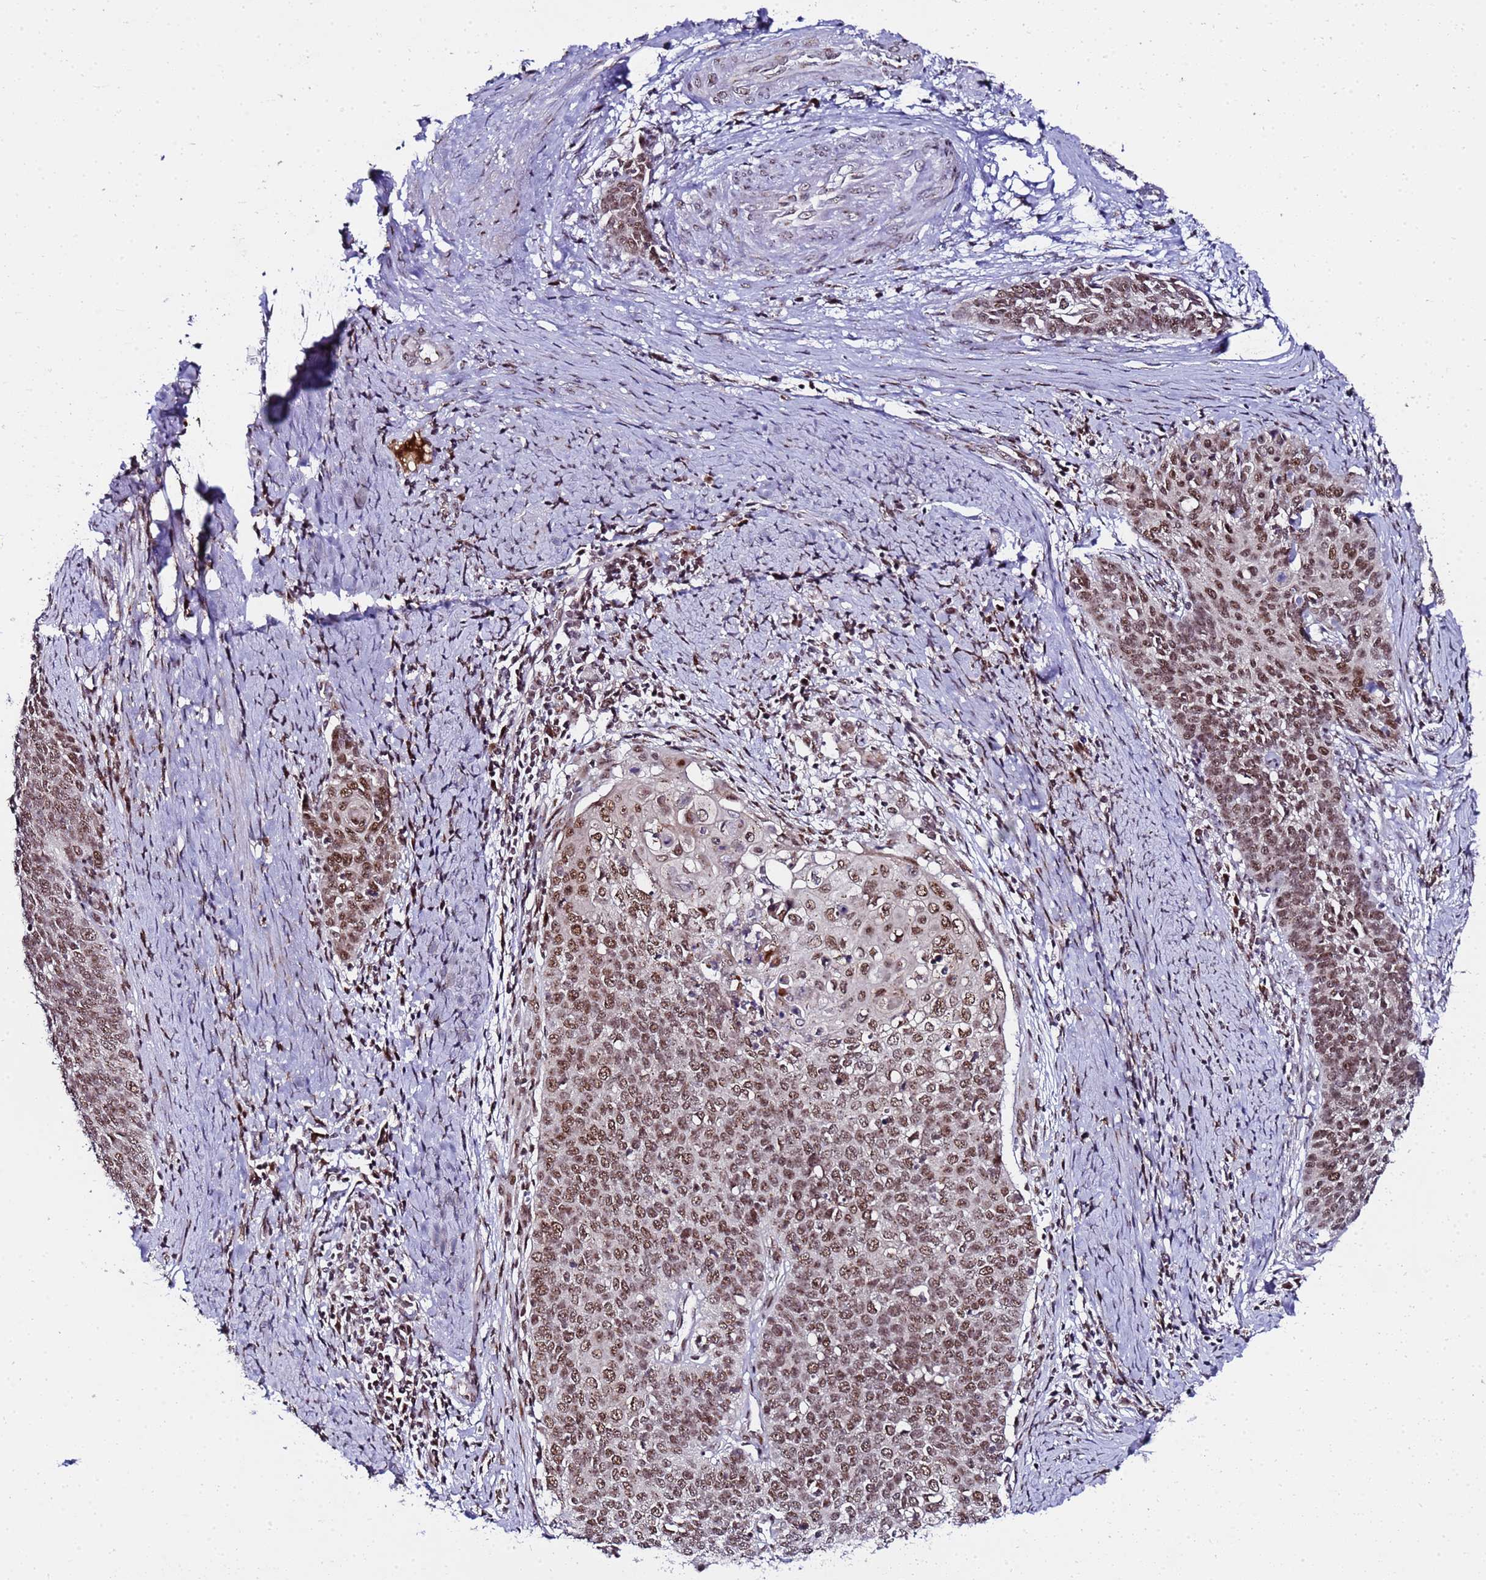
{"staining": {"intensity": "strong", "quantity": ">75%", "location": "nuclear"}, "tissue": "cervical cancer", "cell_type": "Tumor cells", "image_type": "cancer", "snomed": [{"axis": "morphology", "description": "Squamous cell carcinoma, NOS"}, {"axis": "topography", "description": "Cervix"}], "caption": "IHC (DAB (3,3'-diaminobenzidine)) staining of squamous cell carcinoma (cervical) exhibits strong nuclear protein staining in about >75% of tumor cells.", "gene": "C19orf47", "patient": {"sex": "female", "age": 39}}